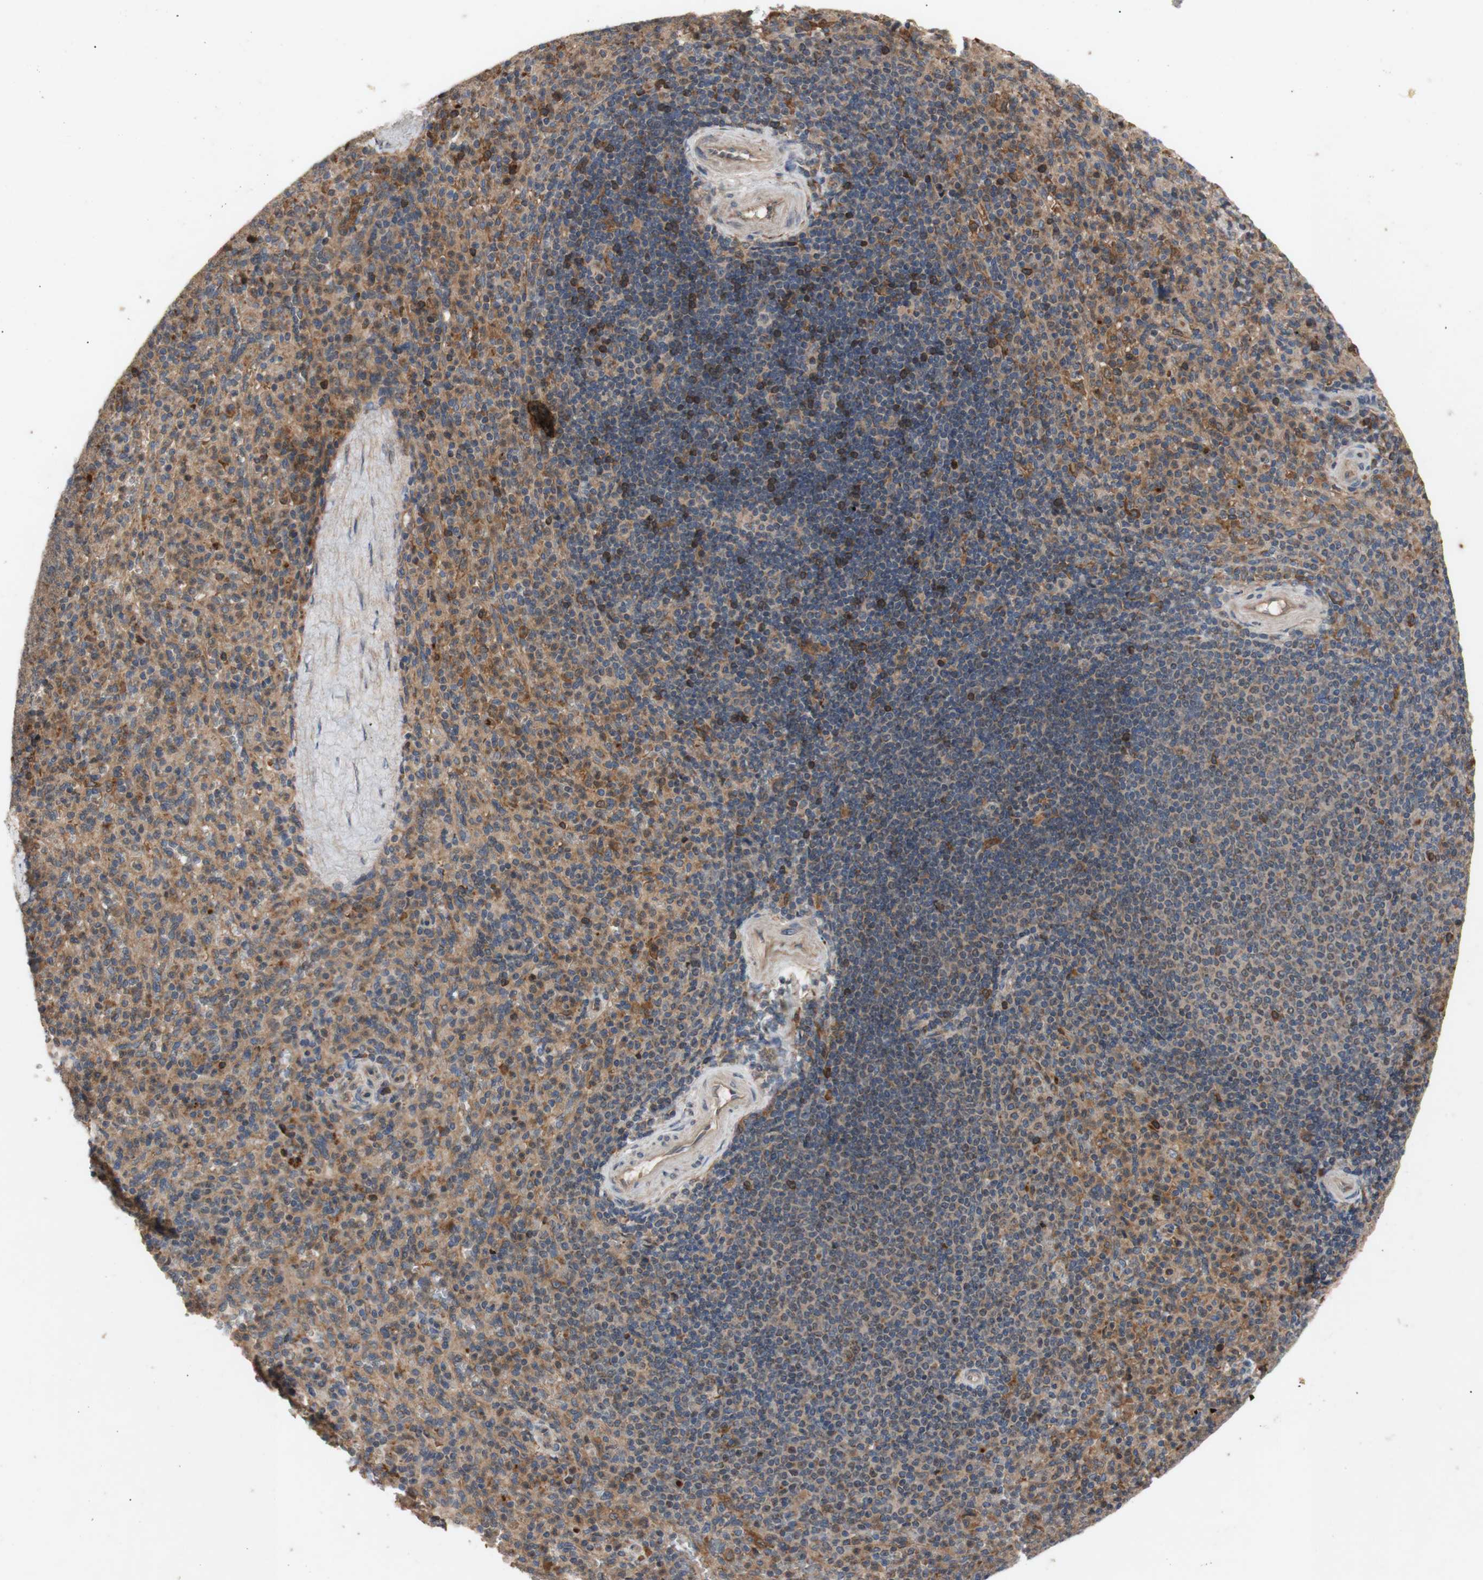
{"staining": {"intensity": "moderate", "quantity": ">75%", "location": "cytoplasmic/membranous"}, "tissue": "spleen", "cell_type": "Cells in red pulp", "image_type": "normal", "snomed": [{"axis": "morphology", "description": "Normal tissue, NOS"}, {"axis": "topography", "description": "Spleen"}], "caption": "The immunohistochemical stain shows moderate cytoplasmic/membranous staining in cells in red pulp of unremarkable spleen. (brown staining indicates protein expression, while blue staining denotes nuclei).", "gene": "PKN1", "patient": {"sex": "male", "age": 36}}